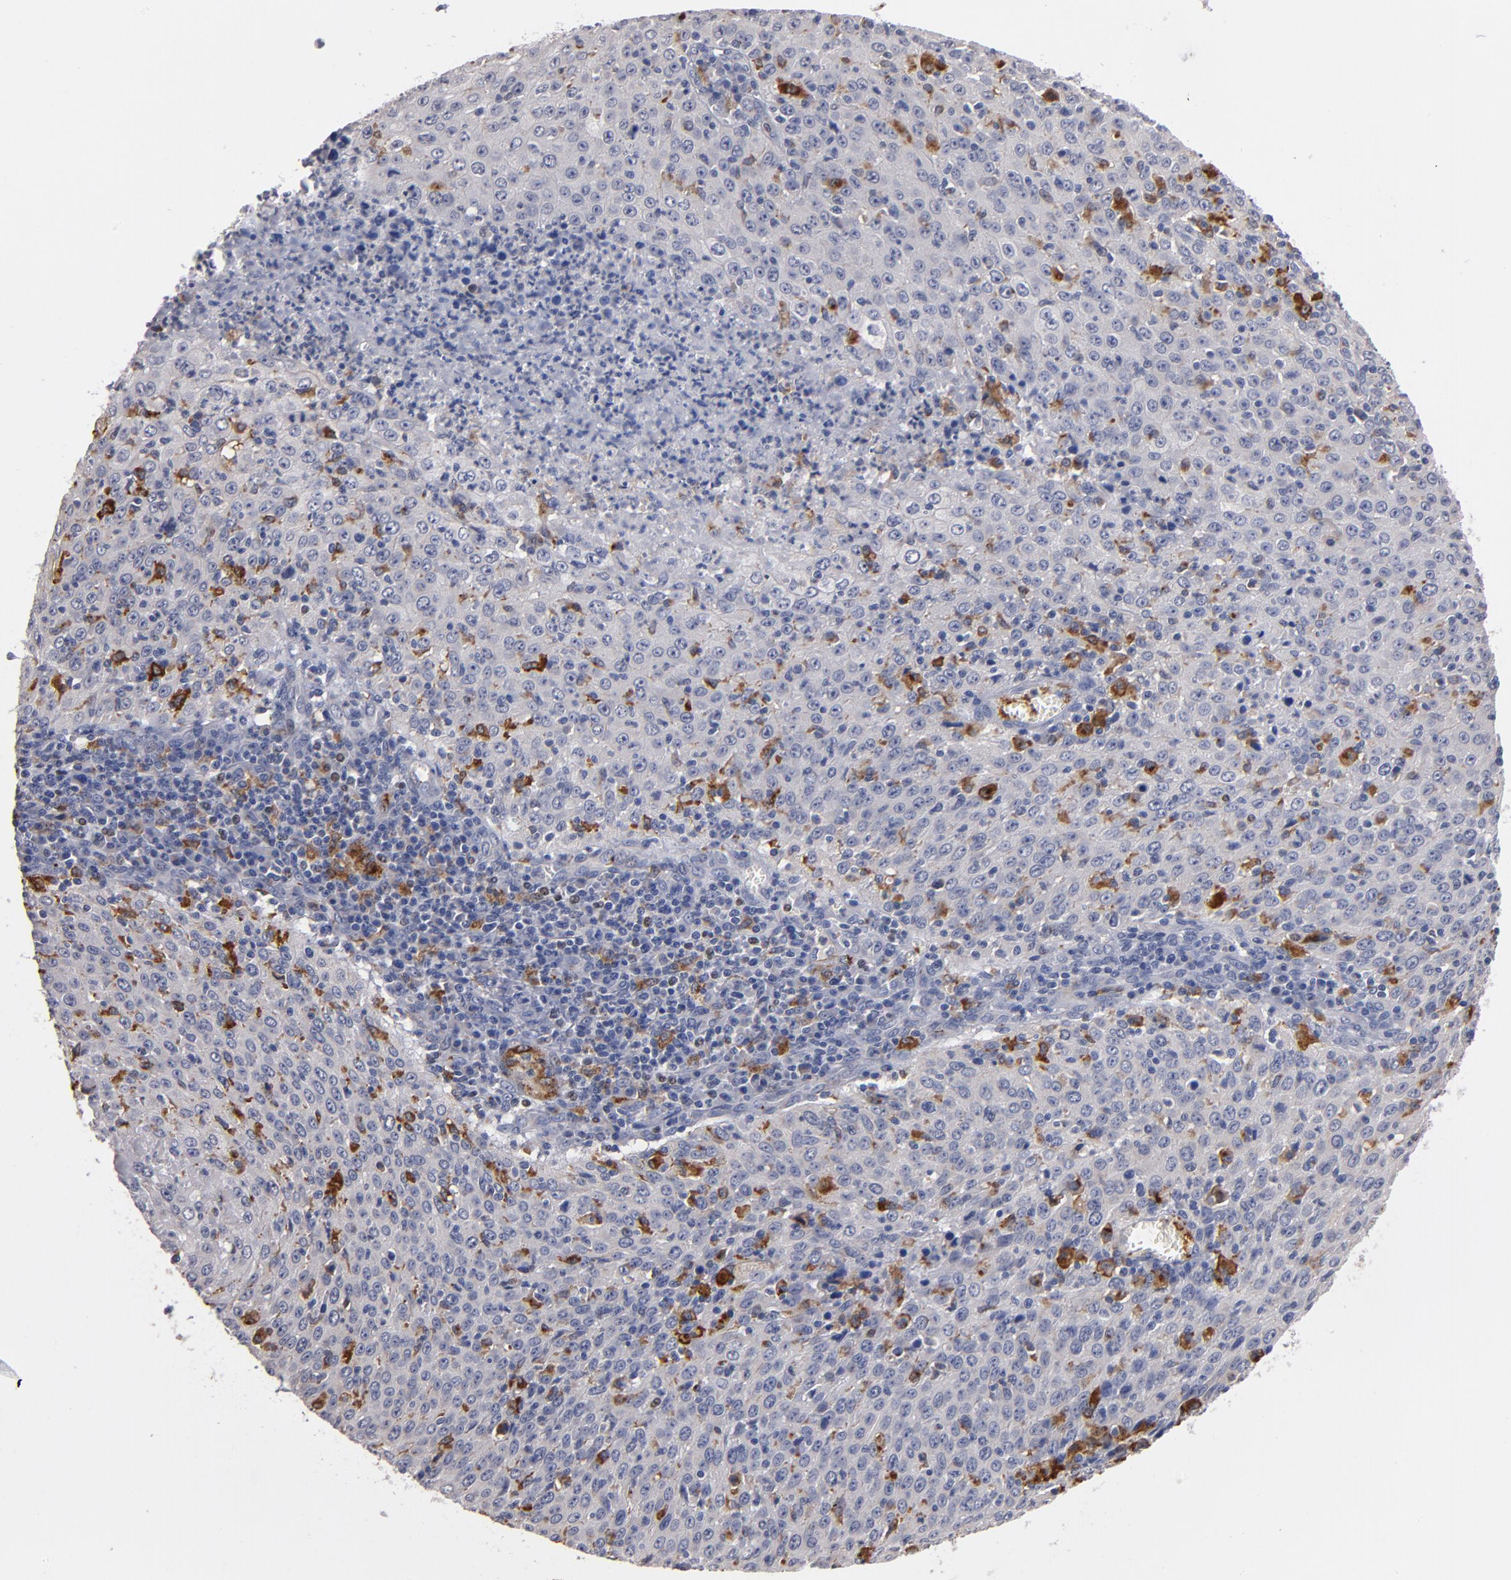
{"staining": {"intensity": "negative", "quantity": "none", "location": "none"}, "tissue": "cervical cancer", "cell_type": "Tumor cells", "image_type": "cancer", "snomed": [{"axis": "morphology", "description": "Squamous cell carcinoma, NOS"}, {"axis": "topography", "description": "Cervix"}], "caption": "Tumor cells show no significant expression in cervical cancer.", "gene": "SELP", "patient": {"sex": "female", "age": 27}}